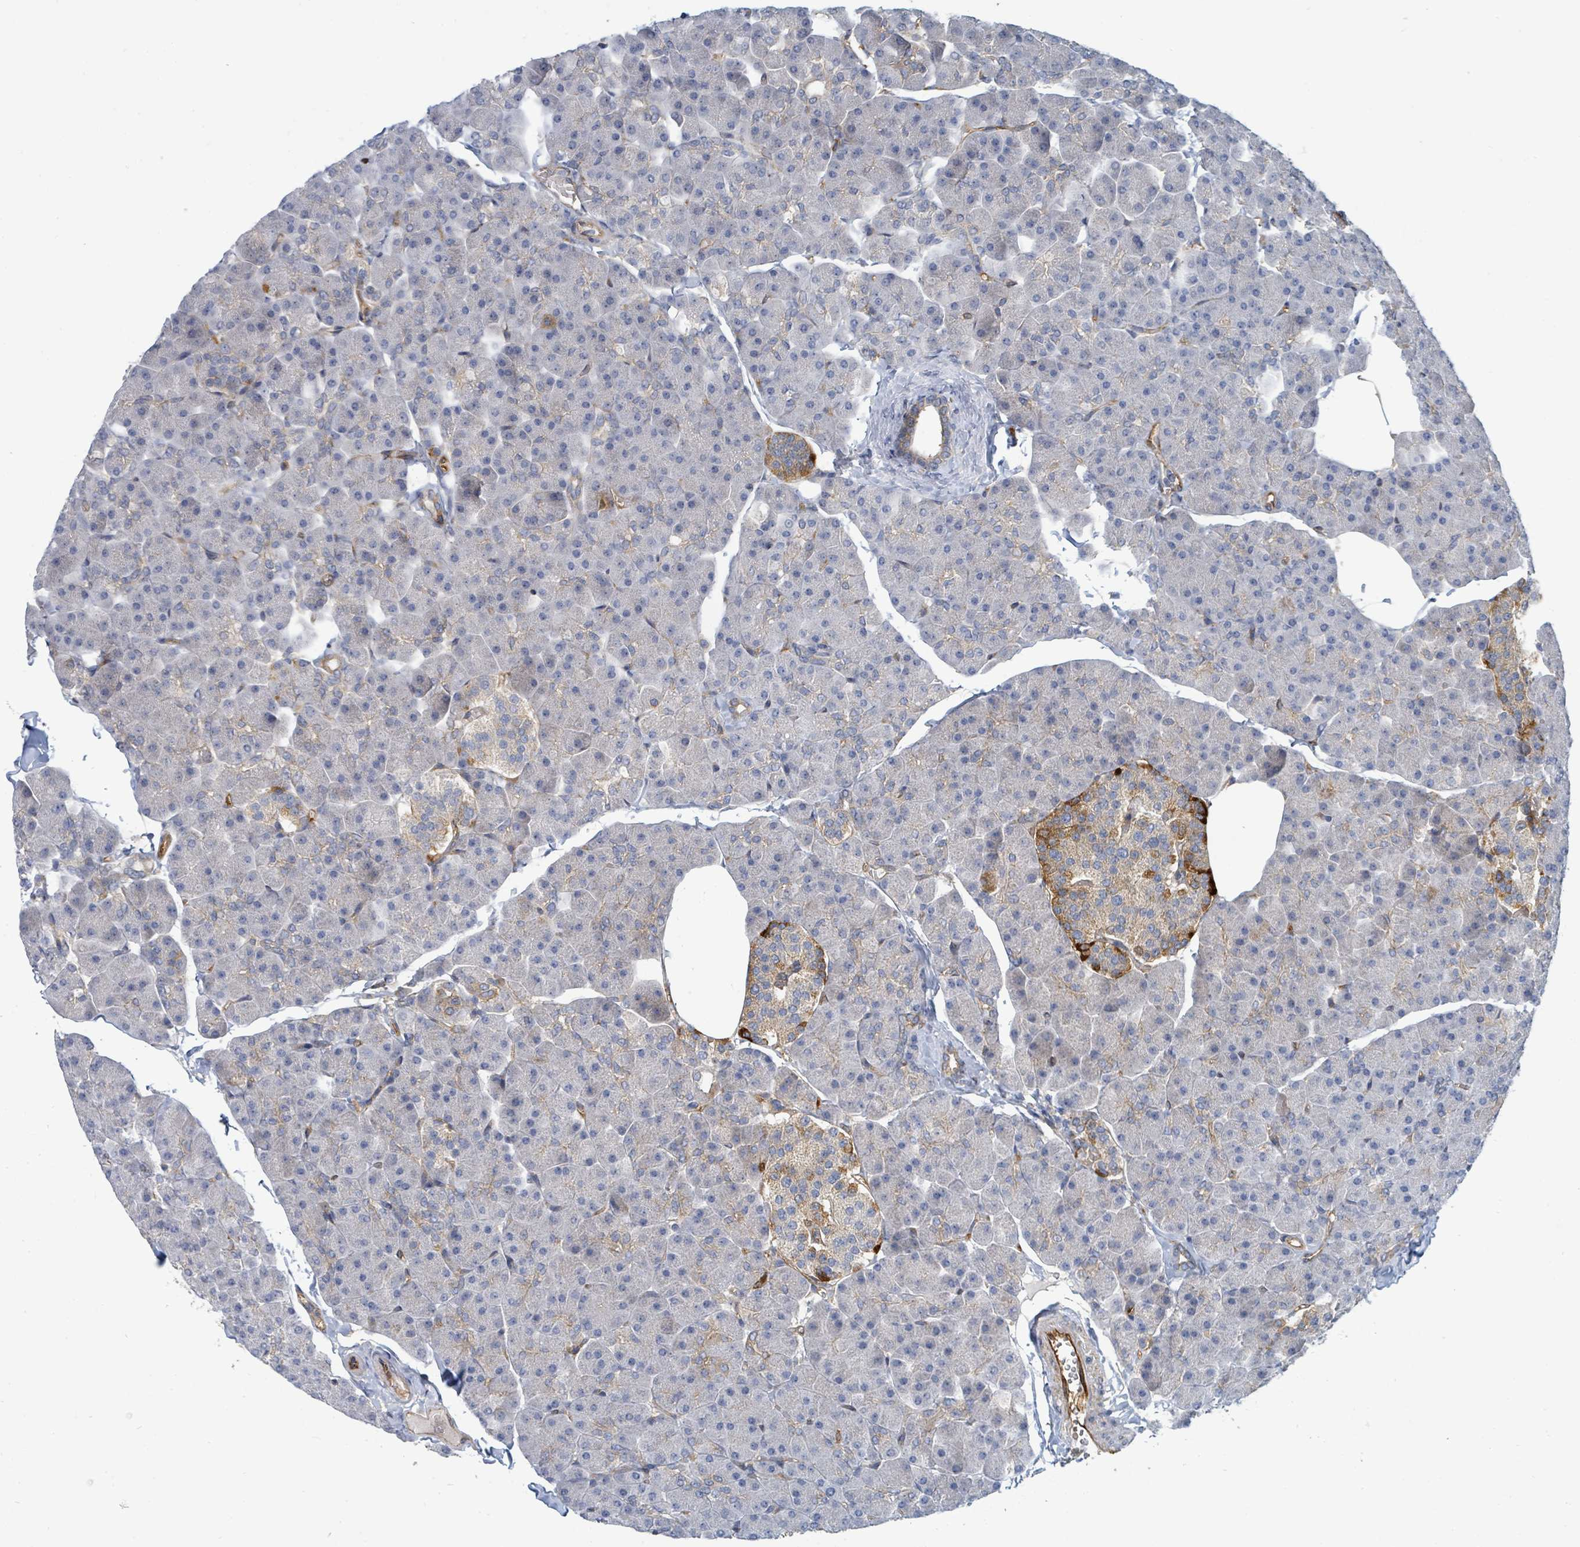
{"staining": {"intensity": "moderate", "quantity": "<25%", "location": "cytoplasmic/membranous"}, "tissue": "pancreas", "cell_type": "Exocrine glandular cells", "image_type": "normal", "snomed": [{"axis": "morphology", "description": "Normal tissue, NOS"}, {"axis": "topography", "description": "Pancreas"}], "caption": "Immunohistochemistry of normal pancreas reveals low levels of moderate cytoplasmic/membranous positivity in about <25% of exocrine glandular cells.", "gene": "IFIT1", "patient": {"sex": "male", "age": 35}}